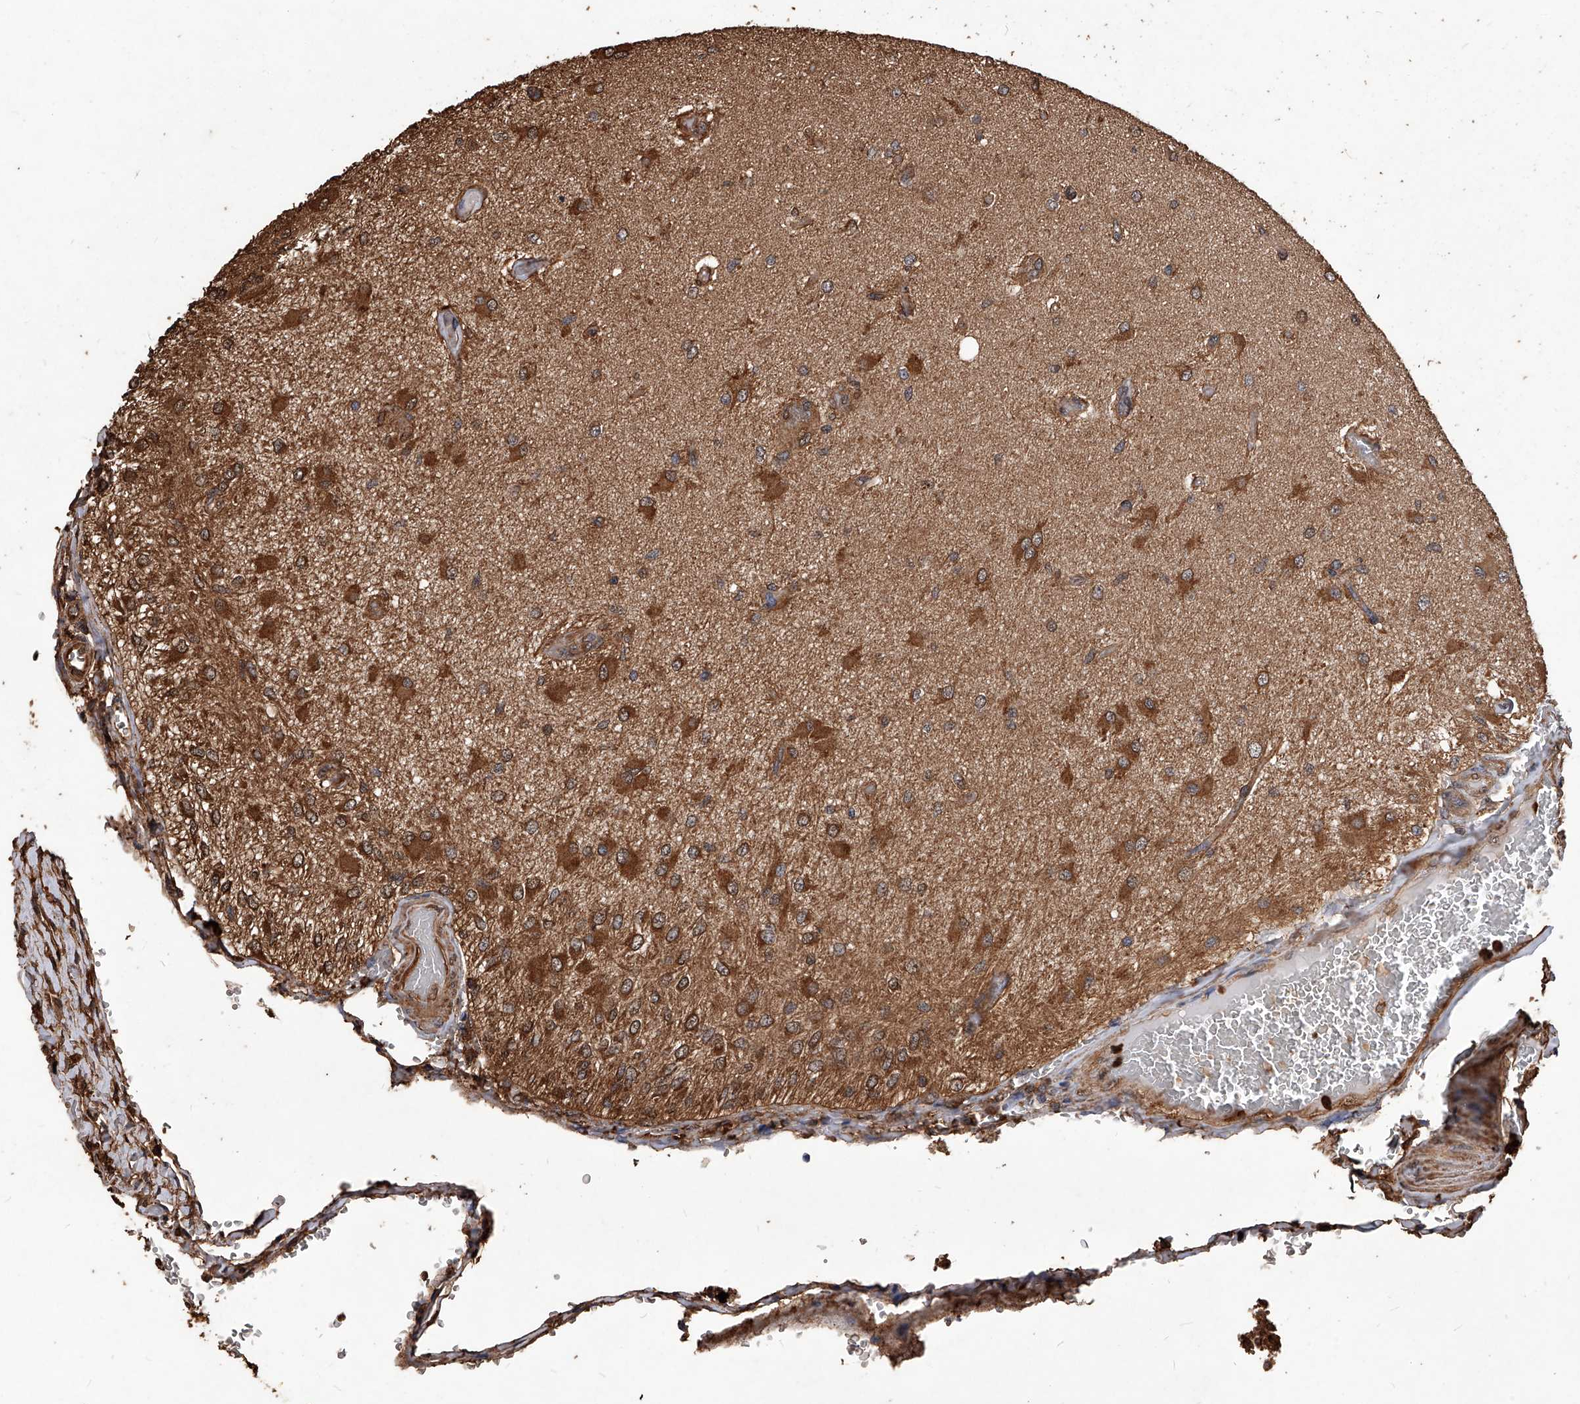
{"staining": {"intensity": "moderate", "quantity": ">75%", "location": "cytoplasmic/membranous"}, "tissue": "glioma", "cell_type": "Tumor cells", "image_type": "cancer", "snomed": [{"axis": "morphology", "description": "Normal tissue, NOS"}, {"axis": "morphology", "description": "Glioma, malignant, High grade"}, {"axis": "topography", "description": "Cerebral cortex"}], "caption": "Moderate cytoplasmic/membranous staining is seen in approximately >75% of tumor cells in glioma.", "gene": "UCP2", "patient": {"sex": "male", "age": 77}}